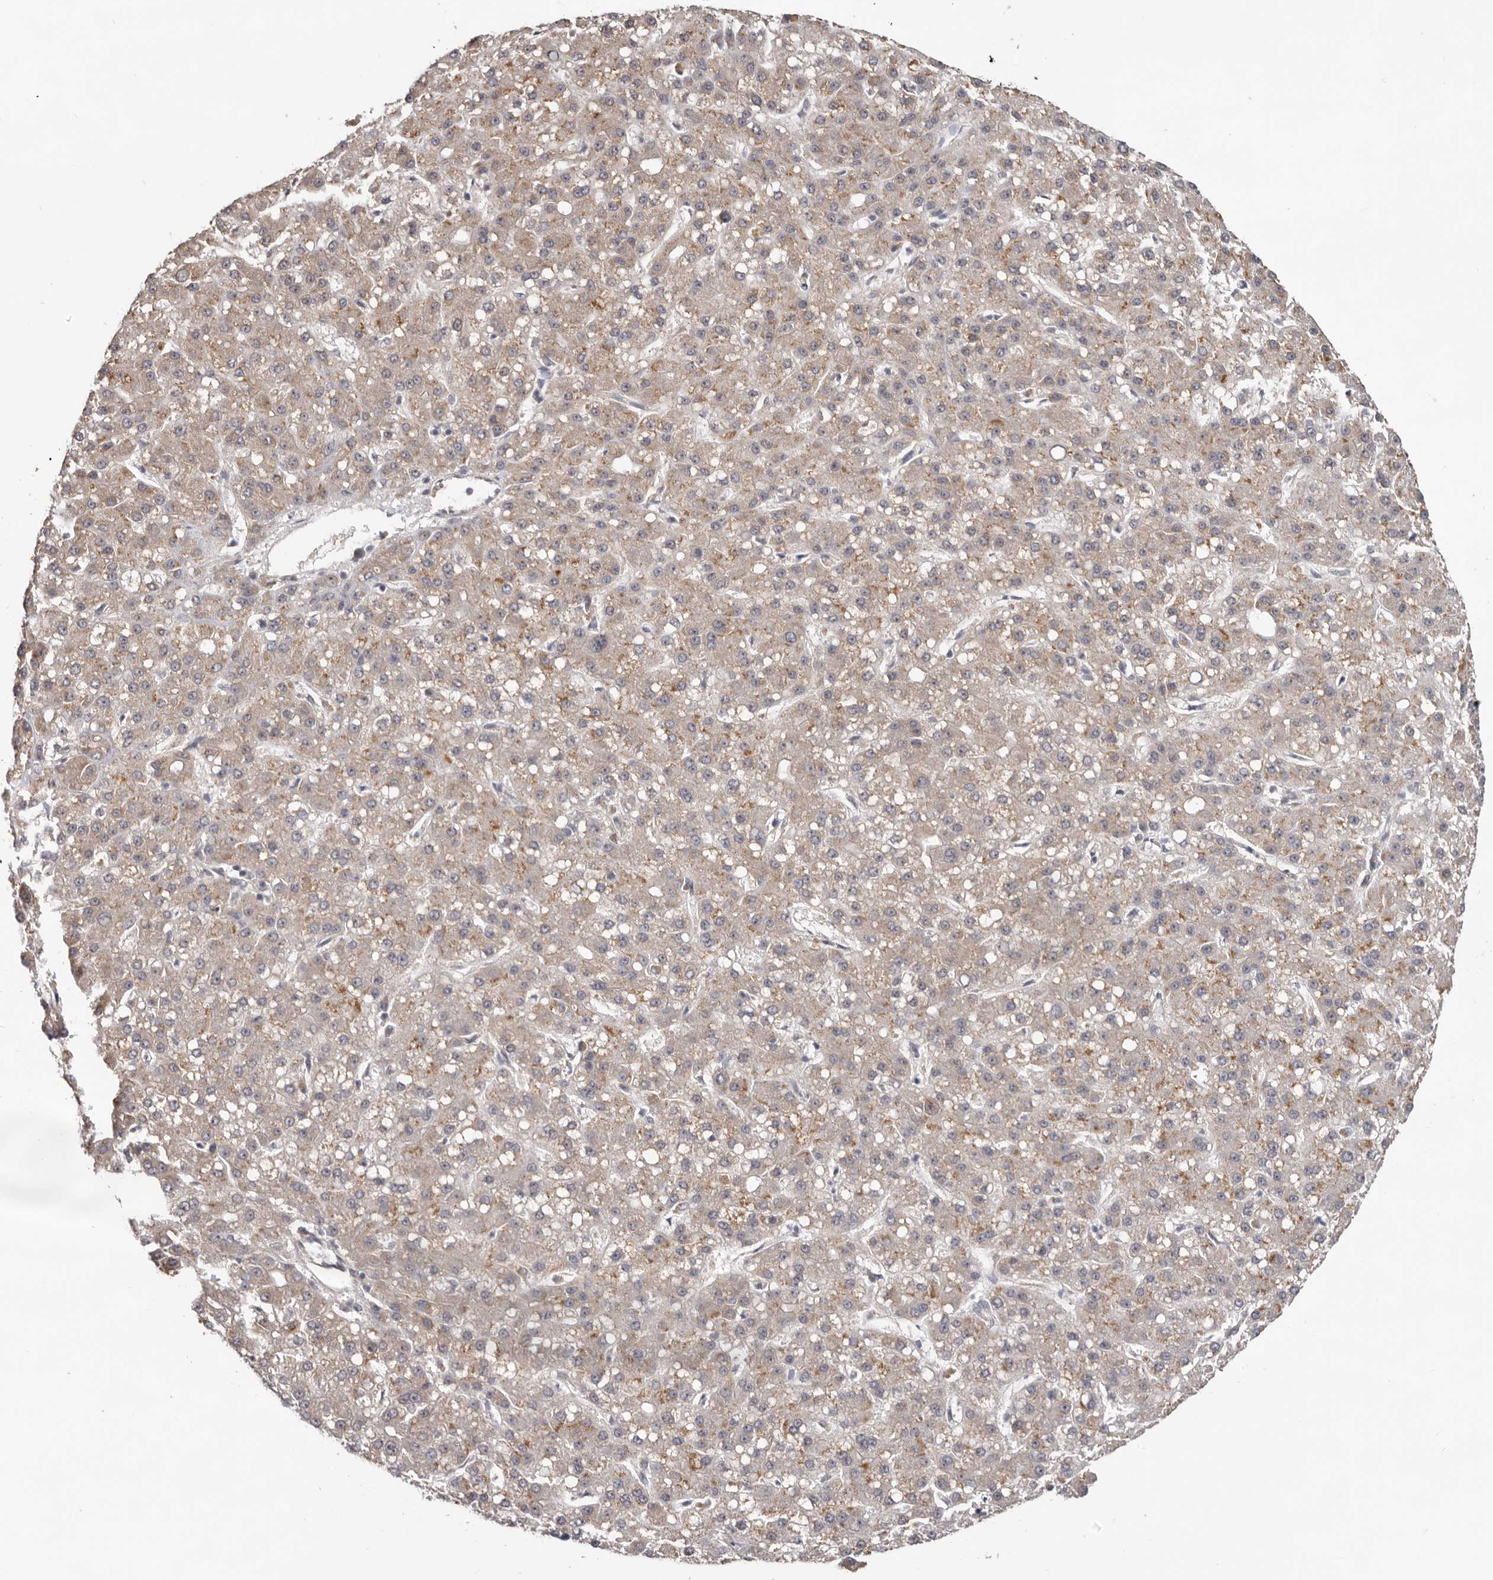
{"staining": {"intensity": "weak", "quantity": "<25%", "location": "cytoplasmic/membranous"}, "tissue": "liver cancer", "cell_type": "Tumor cells", "image_type": "cancer", "snomed": [{"axis": "morphology", "description": "Carcinoma, Hepatocellular, NOS"}, {"axis": "topography", "description": "Liver"}], "caption": "This is an immunohistochemistry image of human liver hepatocellular carcinoma. There is no positivity in tumor cells.", "gene": "HINT3", "patient": {"sex": "male", "age": 67}}